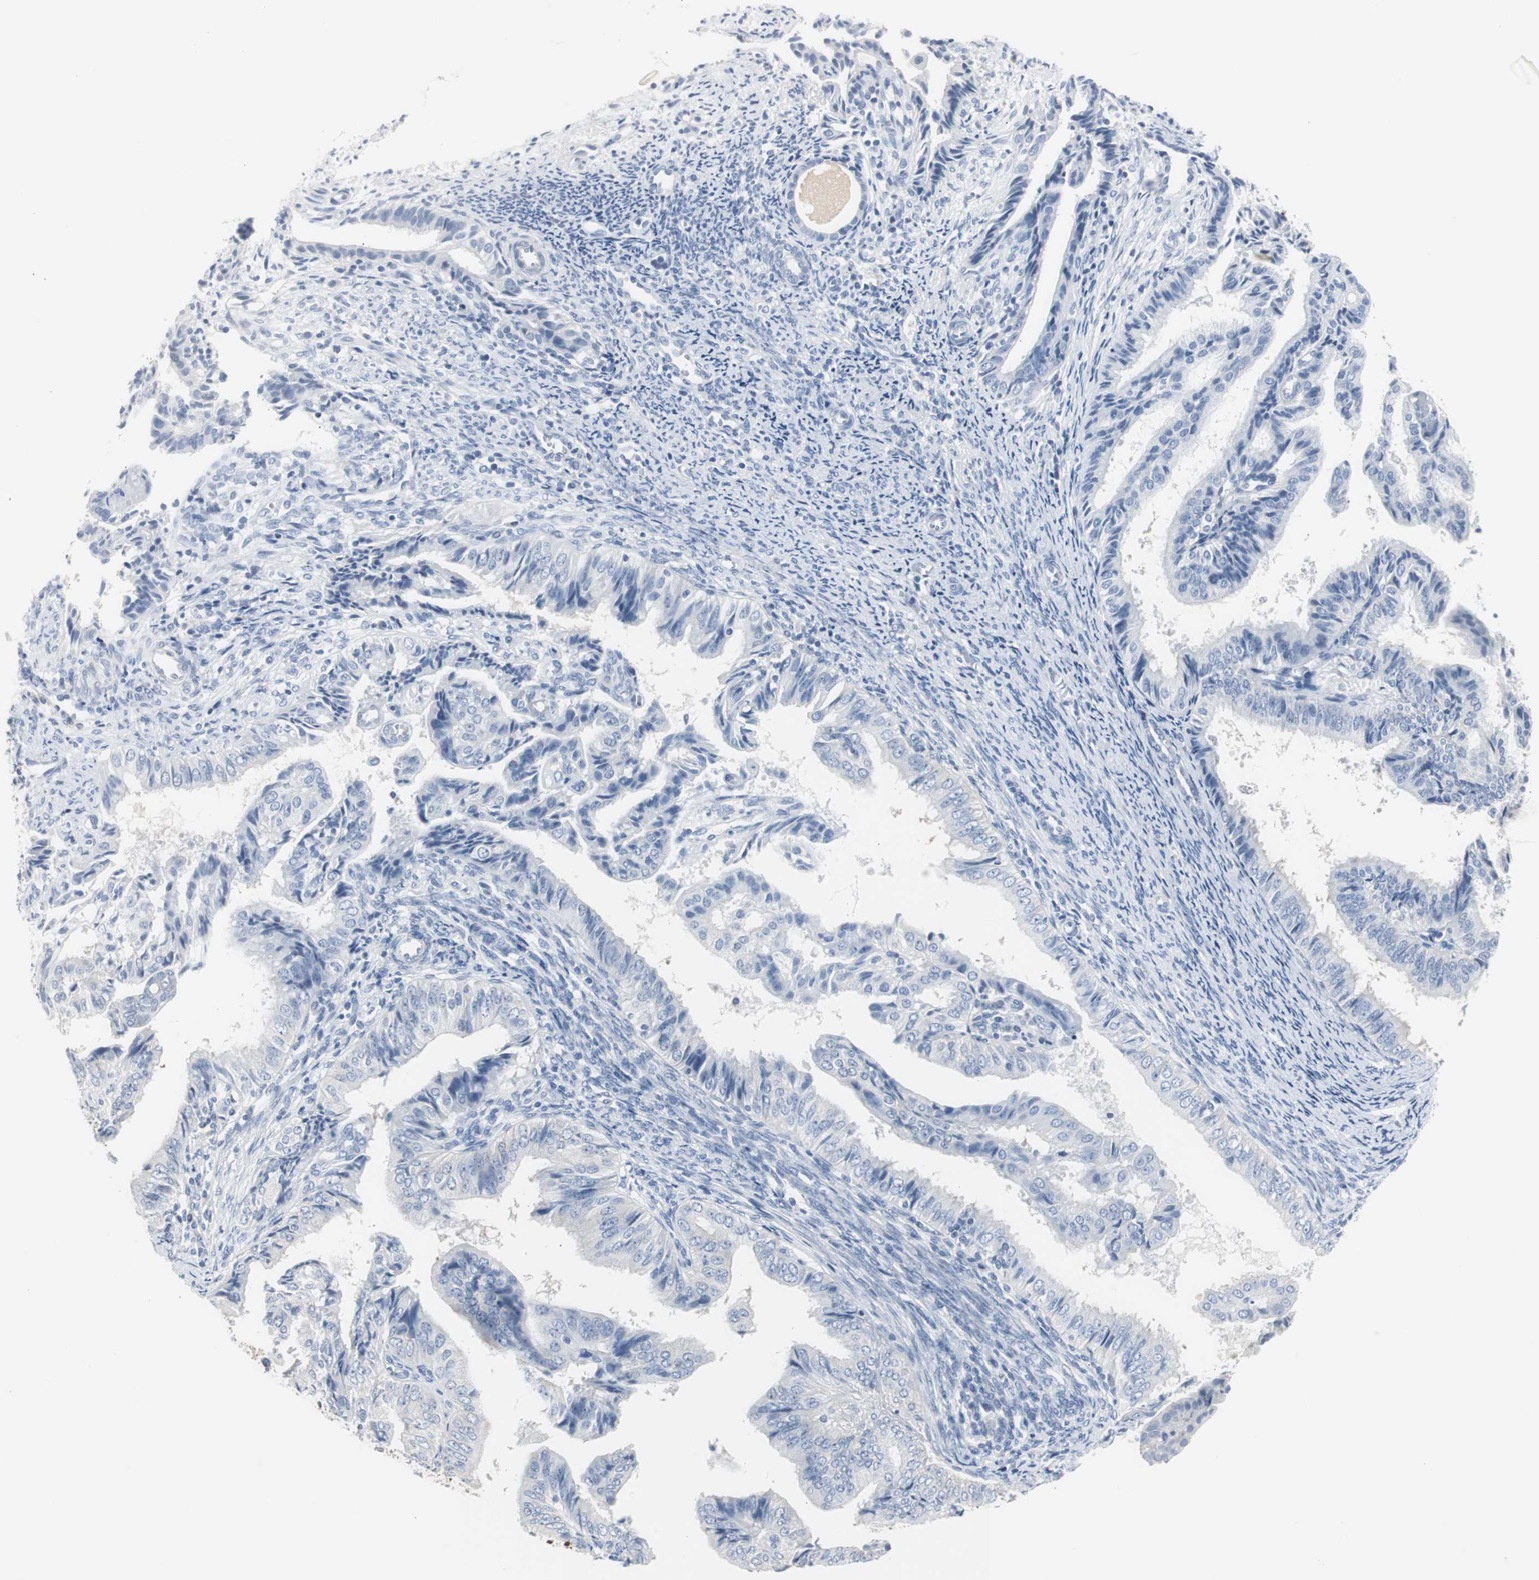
{"staining": {"intensity": "negative", "quantity": "none", "location": "none"}, "tissue": "endometrial cancer", "cell_type": "Tumor cells", "image_type": "cancer", "snomed": [{"axis": "morphology", "description": "Adenocarcinoma, NOS"}, {"axis": "topography", "description": "Endometrium"}], "caption": "Immunohistochemistry (IHC) photomicrograph of neoplastic tissue: endometrial cancer stained with DAB reveals no significant protein staining in tumor cells.", "gene": "S100A7", "patient": {"sex": "female", "age": 58}}